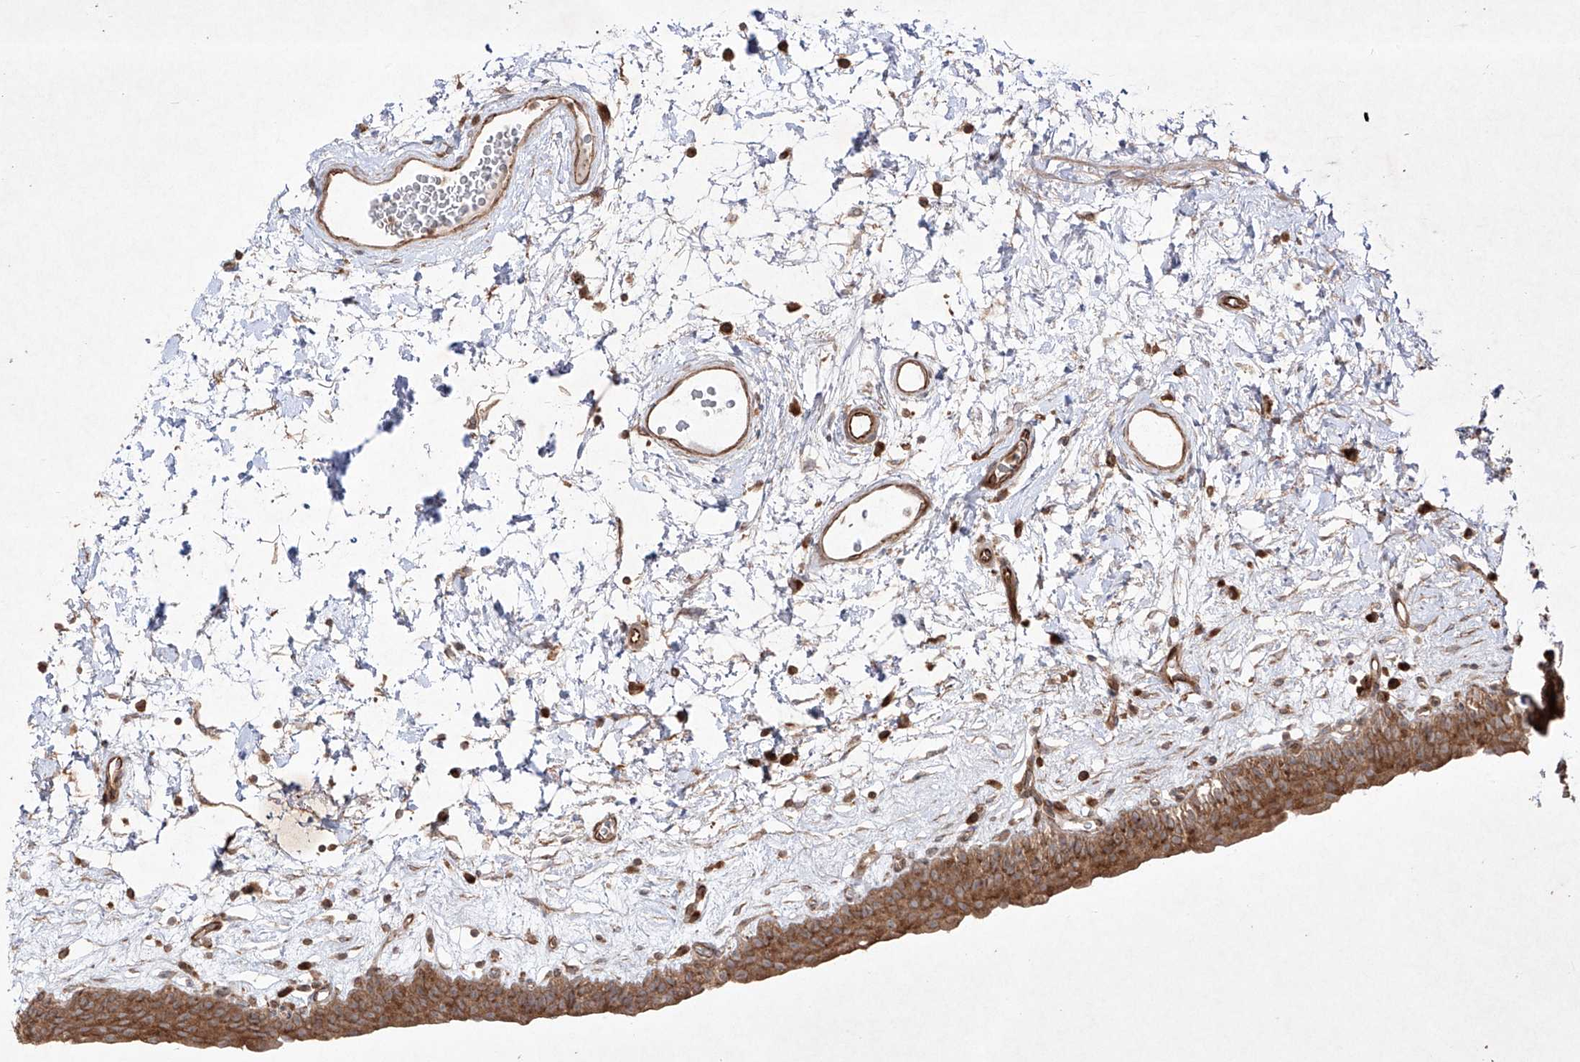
{"staining": {"intensity": "moderate", "quantity": ">75%", "location": "cytoplasmic/membranous"}, "tissue": "urinary bladder", "cell_type": "Urothelial cells", "image_type": "normal", "snomed": [{"axis": "morphology", "description": "Normal tissue, NOS"}, {"axis": "topography", "description": "Urinary bladder"}], "caption": "IHC of benign human urinary bladder exhibits medium levels of moderate cytoplasmic/membranous staining in about >75% of urothelial cells.", "gene": "YKT6", "patient": {"sex": "male", "age": 83}}